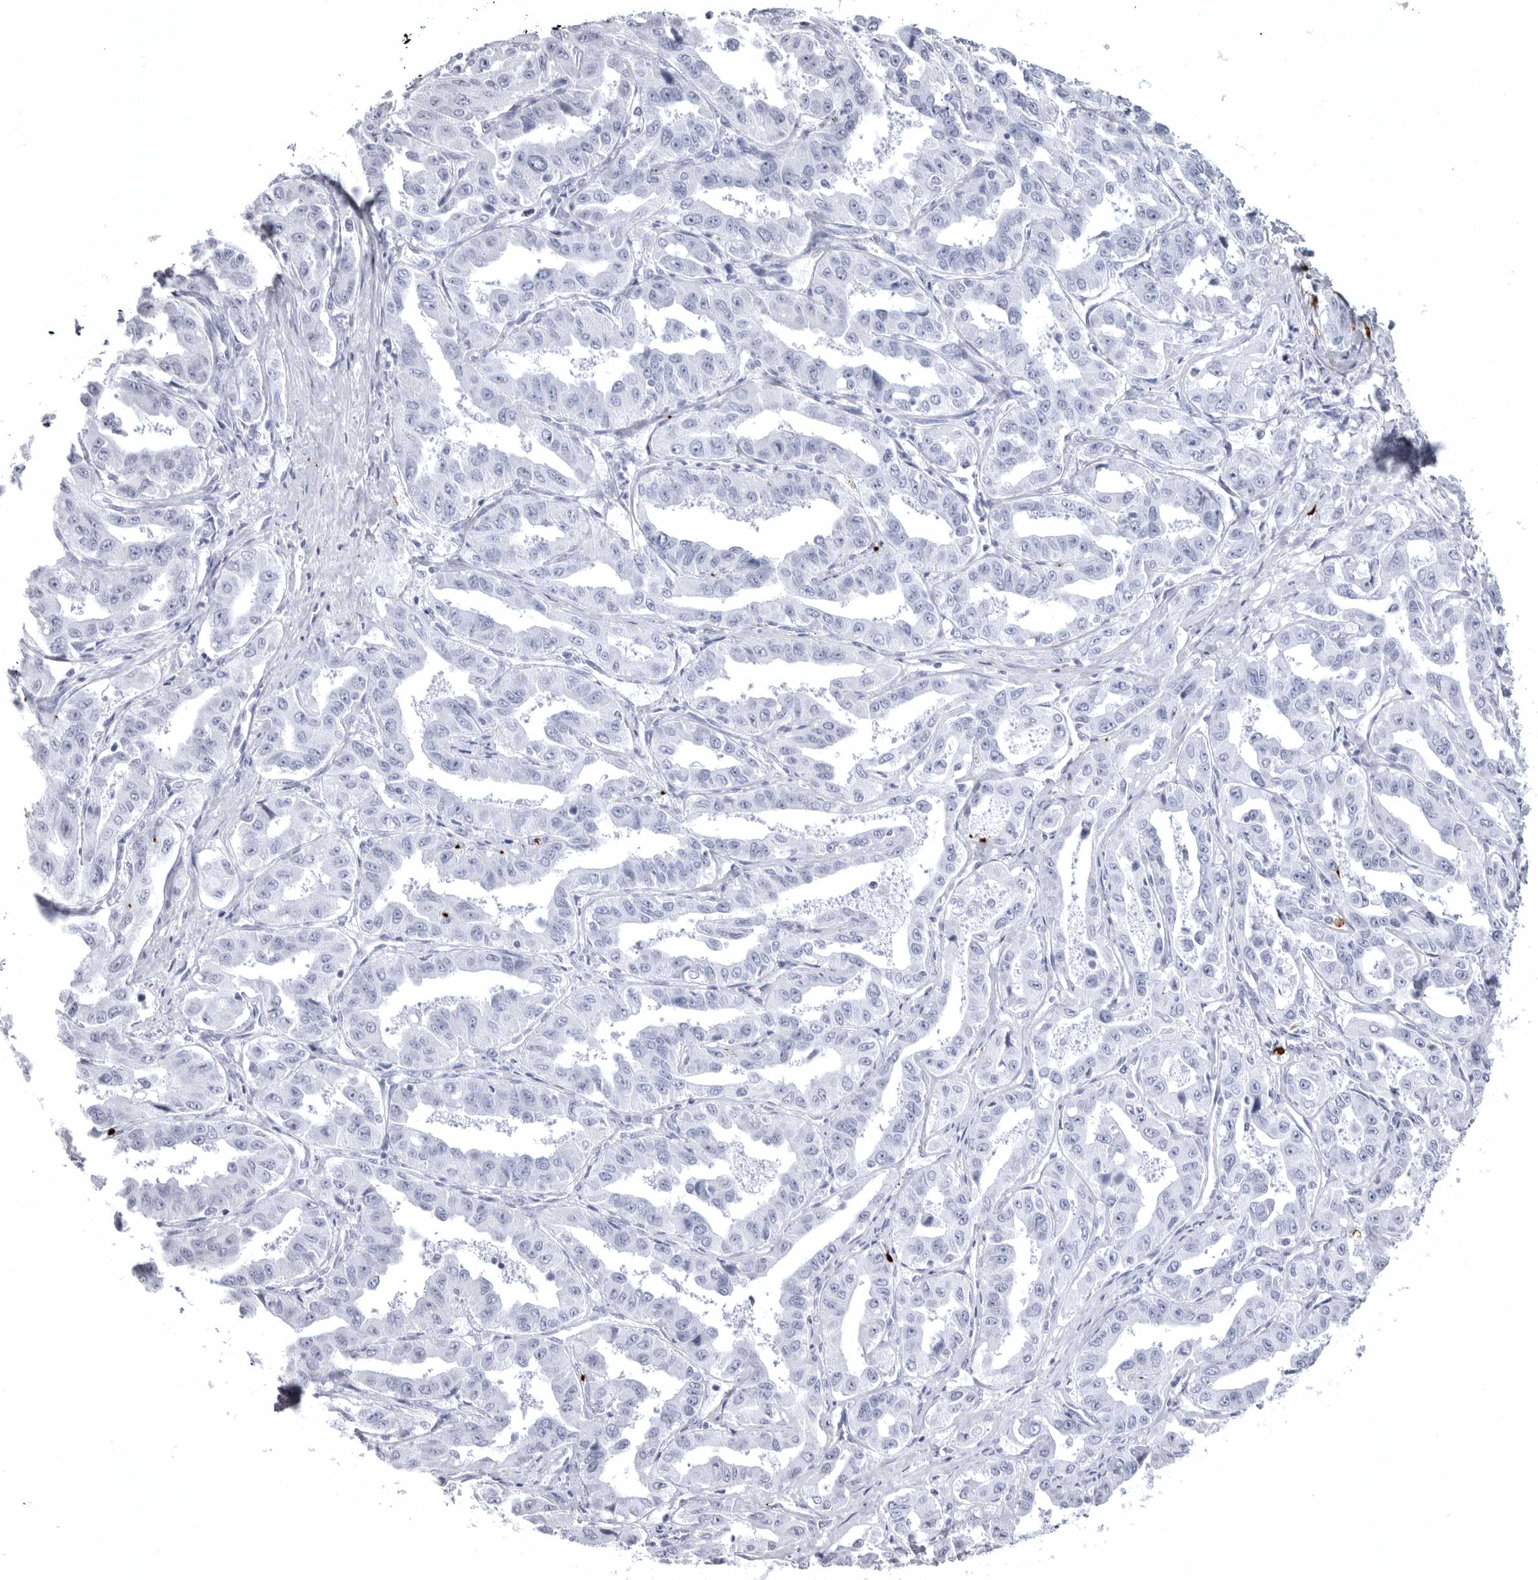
{"staining": {"intensity": "negative", "quantity": "none", "location": "none"}, "tissue": "liver cancer", "cell_type": "Tumor cells", "image_type": "cancer", "snomed": [{"axis": "morphology", "description": "Cholangiocarcinoma"}, {"axis": "topography", "description": "Liver"}], "caption": "Immunohistochemistry (IHC) photomicrograph of human cholangiocarcinoma (liver) stained for a protein (brown), which demonstrates no expression in tumor cells.", "gene": "COL26A1", "patient": {"sex": "male", "age": 59}}